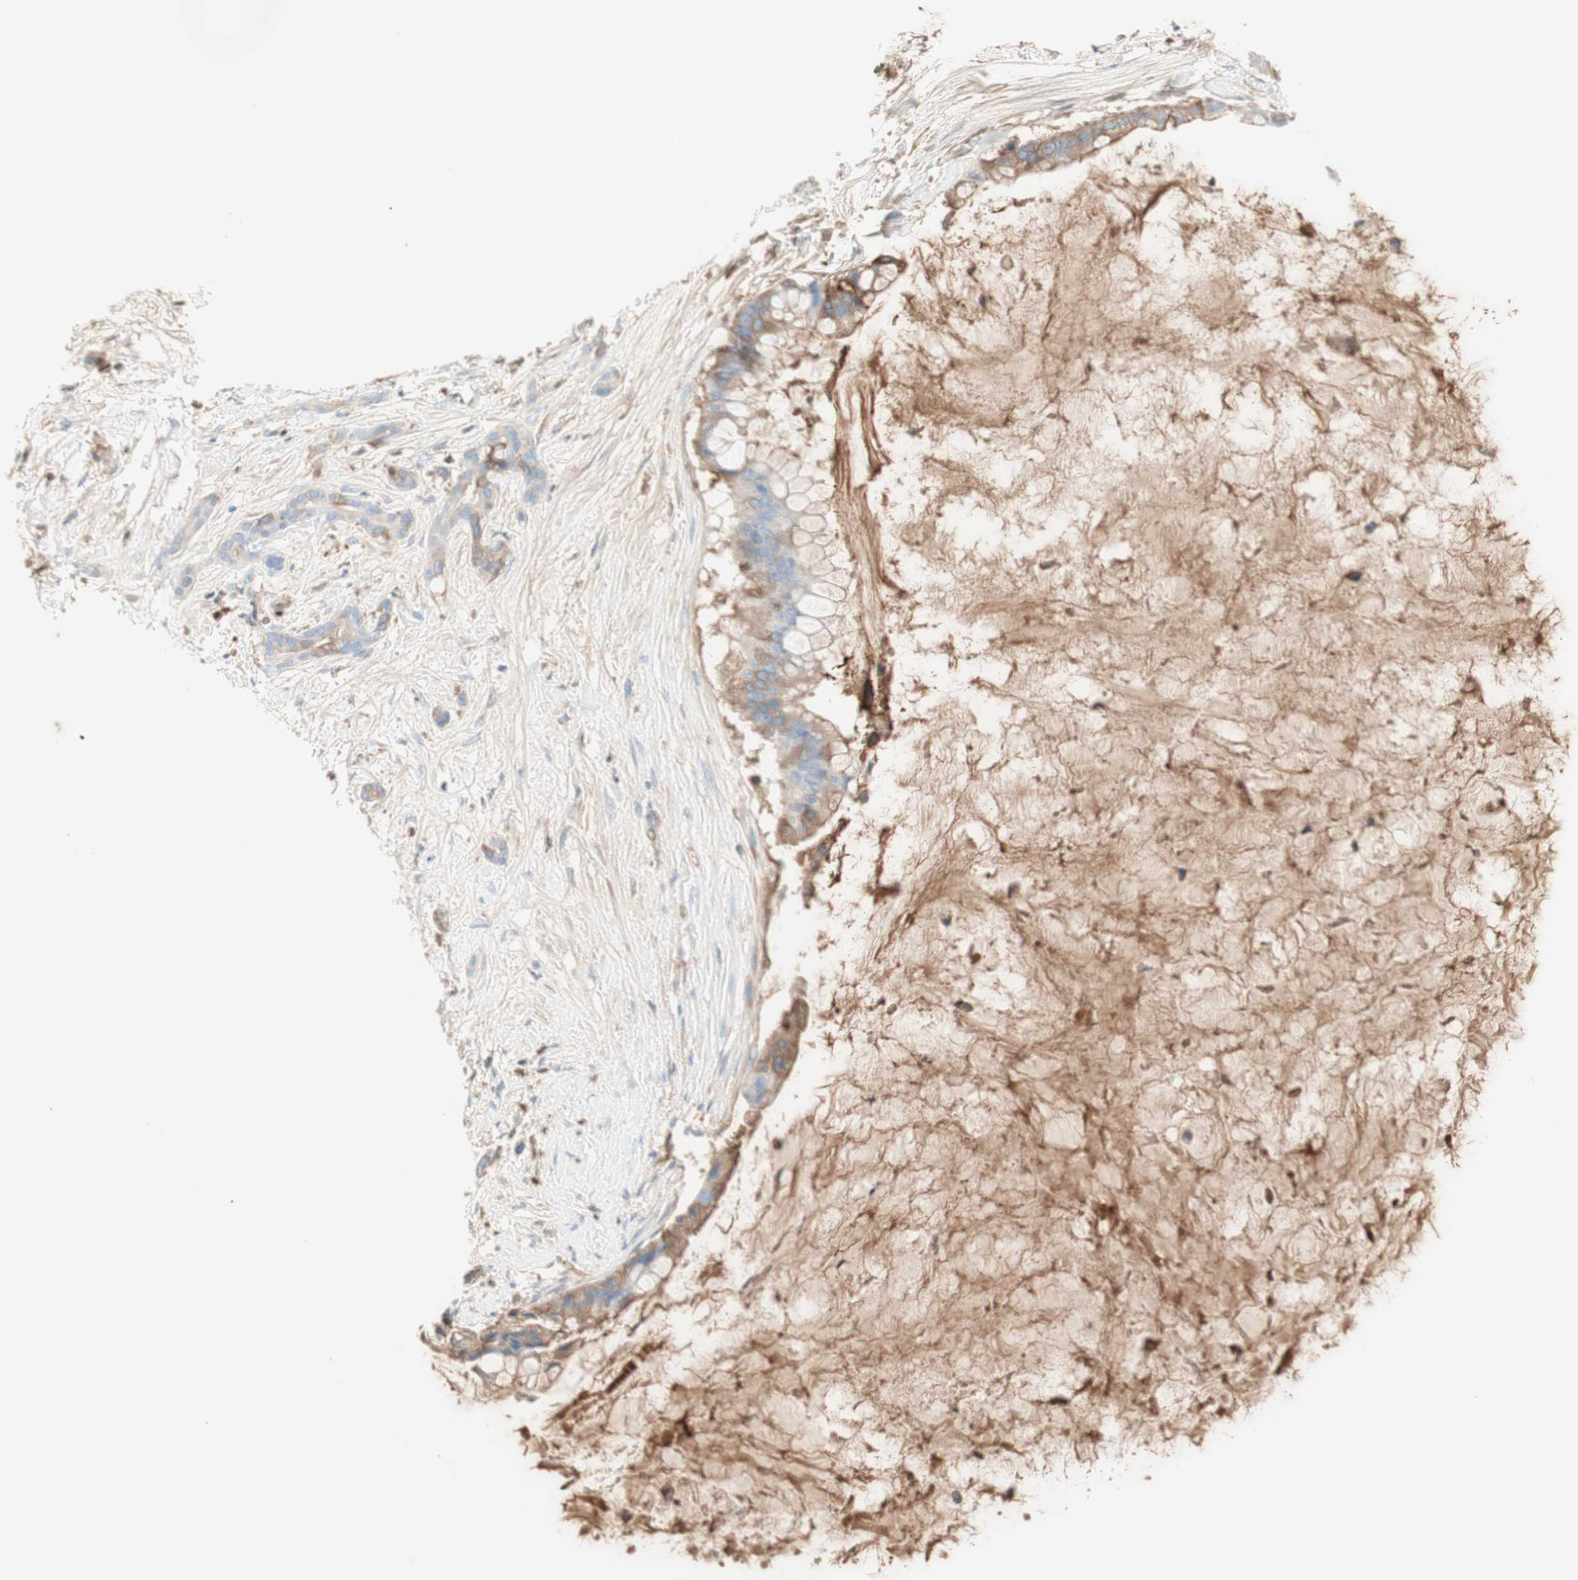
{"staining": {"intensity": "moderate", "quantity": "25%-75%", "location": "cytoplasmic/membranous"}, "tissue": "pancreatic cancer", "cell_type": "Tumor cells", "image_type": "cancer", "snomed": [{"axis": "morphology", "description": "Adenocarcinoma, NOS"}, {"axis": "topography", "description": "Pancreas"}], "caption": "The micrograph reveals immunohistochemical staining of pancreatic adenocarcinoma. There is moderate cytoplasmic/membranous expression is seen in about 25%-75% of tumor cells. The protein is shown in brown color, while the nuclei are stained blue.", "gene": "KNG1", "patient": {"sex": "male", "age": 41}}